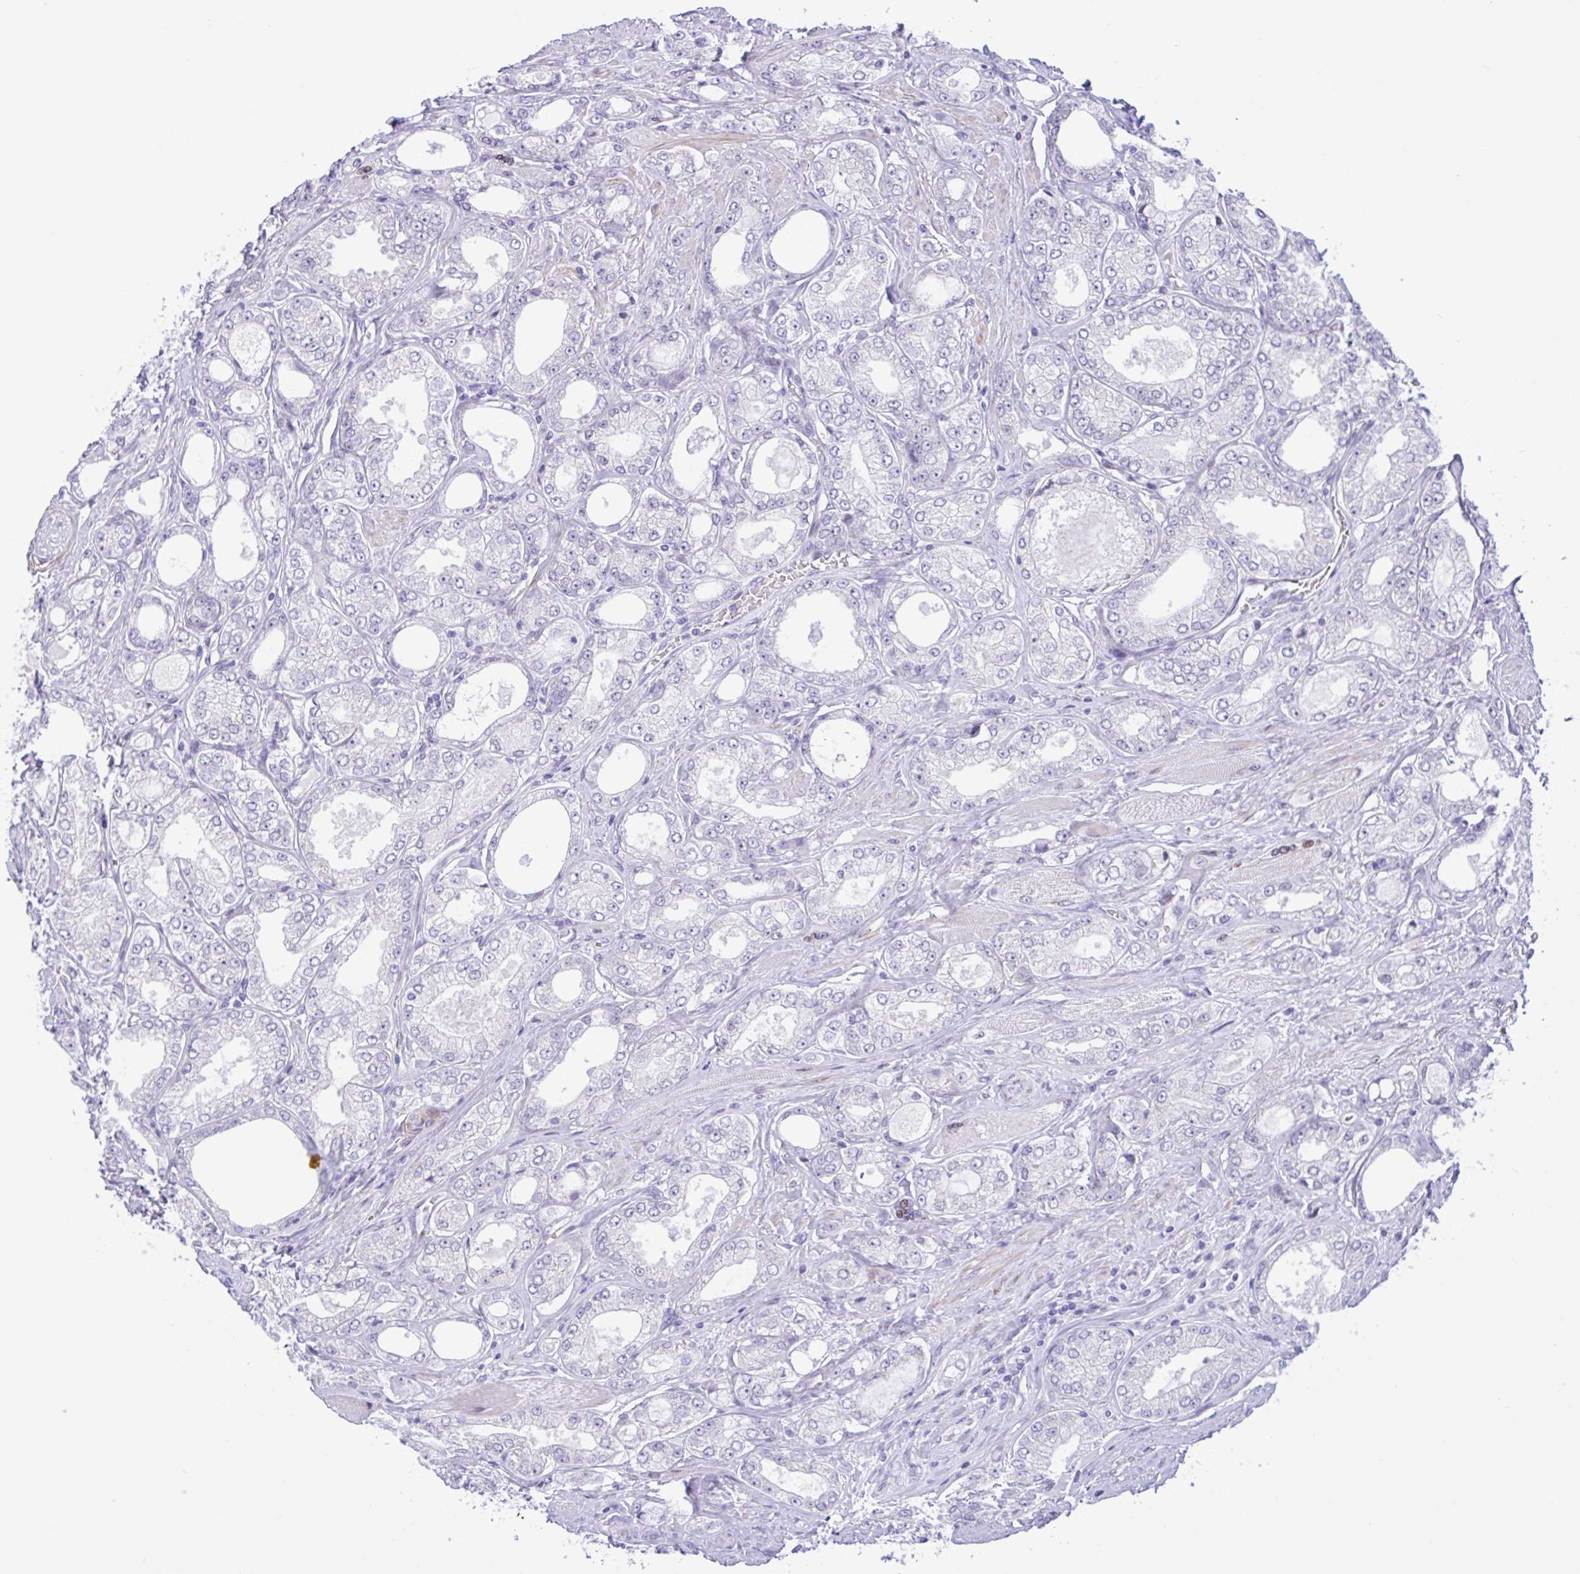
{"staining": {"intensity": "negative", "quantity": "none", "location": "none"}, "tissue": "prostate cancer", "cell_type": "Tumor cells", "image_type": "cancer", "snomed": [{"axis": "morphology", "description": "Adenocarcinoma, High grade"}, {"axis": "topography", "description": "Prostate"}], "caption": "DAB (3,3'-diaminobenzidine) immunohistochemical staining of prostate cancer (high-grade adenocarcinoma) reveals no significant expression in tumor cells.", "gene": "AHCYL2", "patient": {"sex": "male", "age": 68}}